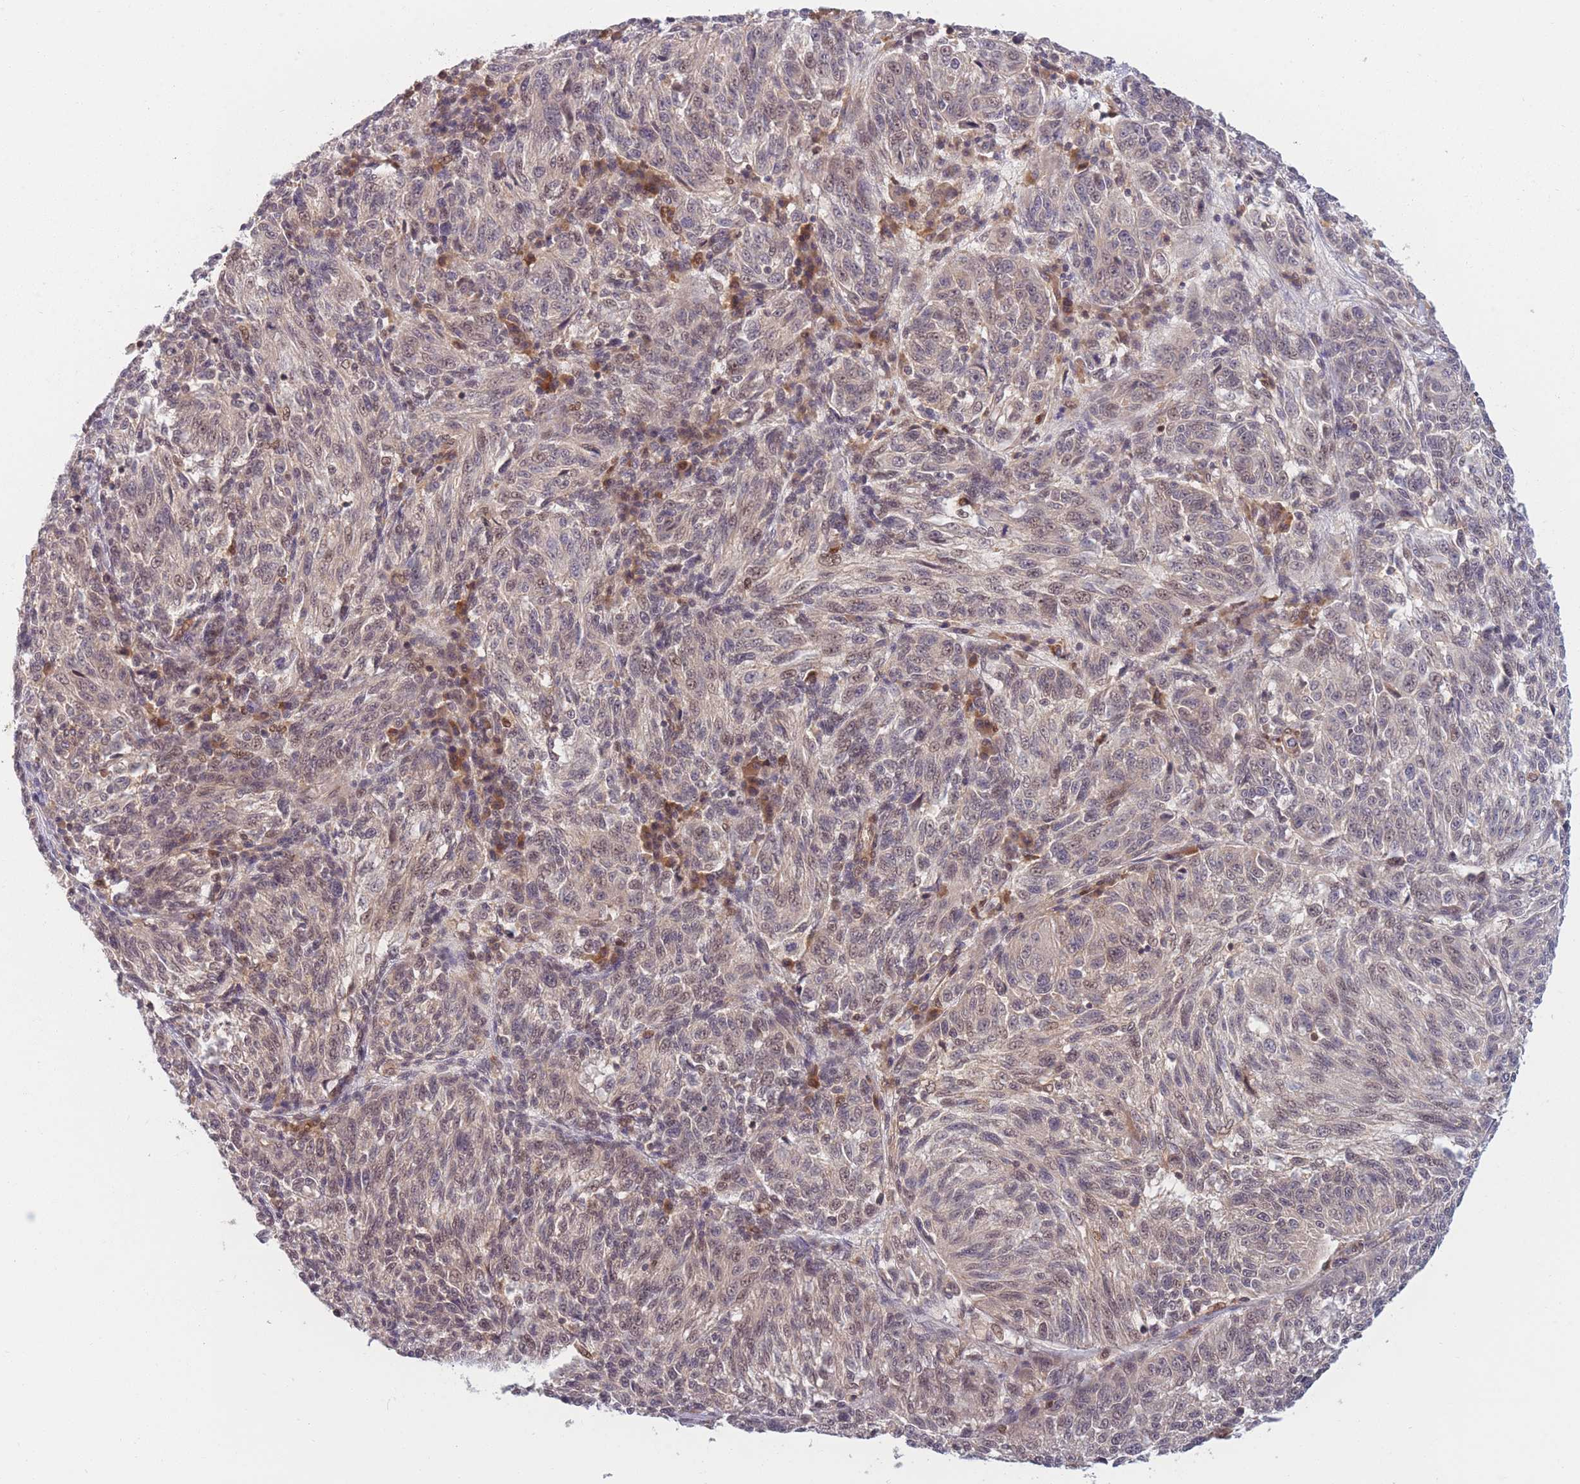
{"staining": {"intensity": "weak", "quantity": "25%-75%", "location": "nuclear"}, "tissue": "melanoma", "cell_type": "Tumor cells", "image_type": "cancer", "snomed": [{"axis": "morphology", "description": "Malignant melanoma, NOS"}, {"axis": "topography", "description": "Skin"}], "caption": "Malignant melanoma stained for a protein demonstrates weak nuclear positivity in tumor cells.", "gene": "FAM153A", "patient": {"sex": "male", "age": 53}}